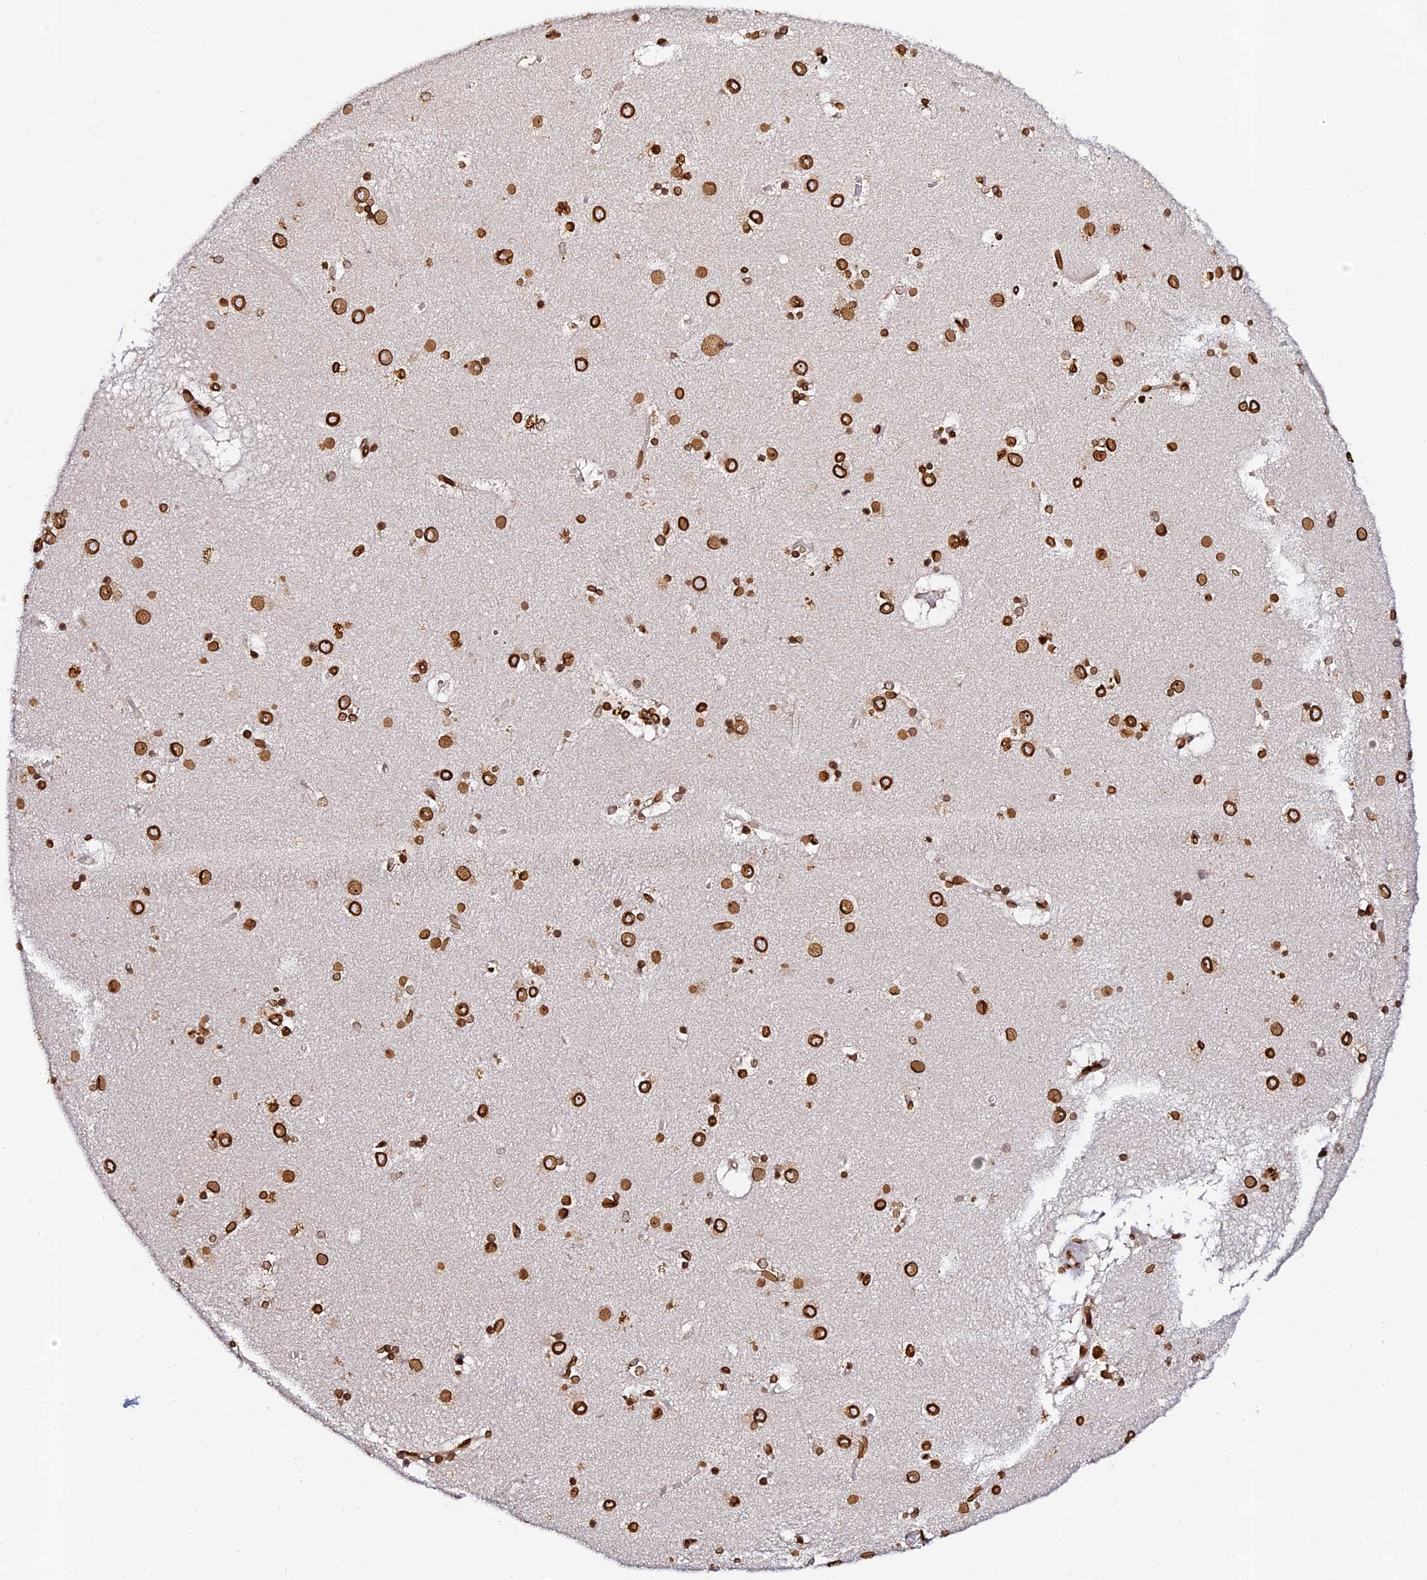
{"staining": {"intensity": "strong", "quantity": ">75%", "location": "cytoplasmic/membranous,nuclear"}, "tissue": "caudate", "cell_type": "Glial cells", "image_type": "normal", "snomed": [{"axis": "morphology", "description": "Normal tissue, NOS"}, {"axis": "topography", "description": "Lateral ventricle wall"}], "caption": "Immunohistochemistry histopathology image of benign caudate: caudate stained using IHC shows high levels of strong protein expression localized specifically in the cytoplasmic/membranous,nuclear of glial cells, appearing as a cytoplasmic/membranous,nuclear brown color.", "gene": "ANAPC5", "patient": {"sex": "male", "age": 70}}